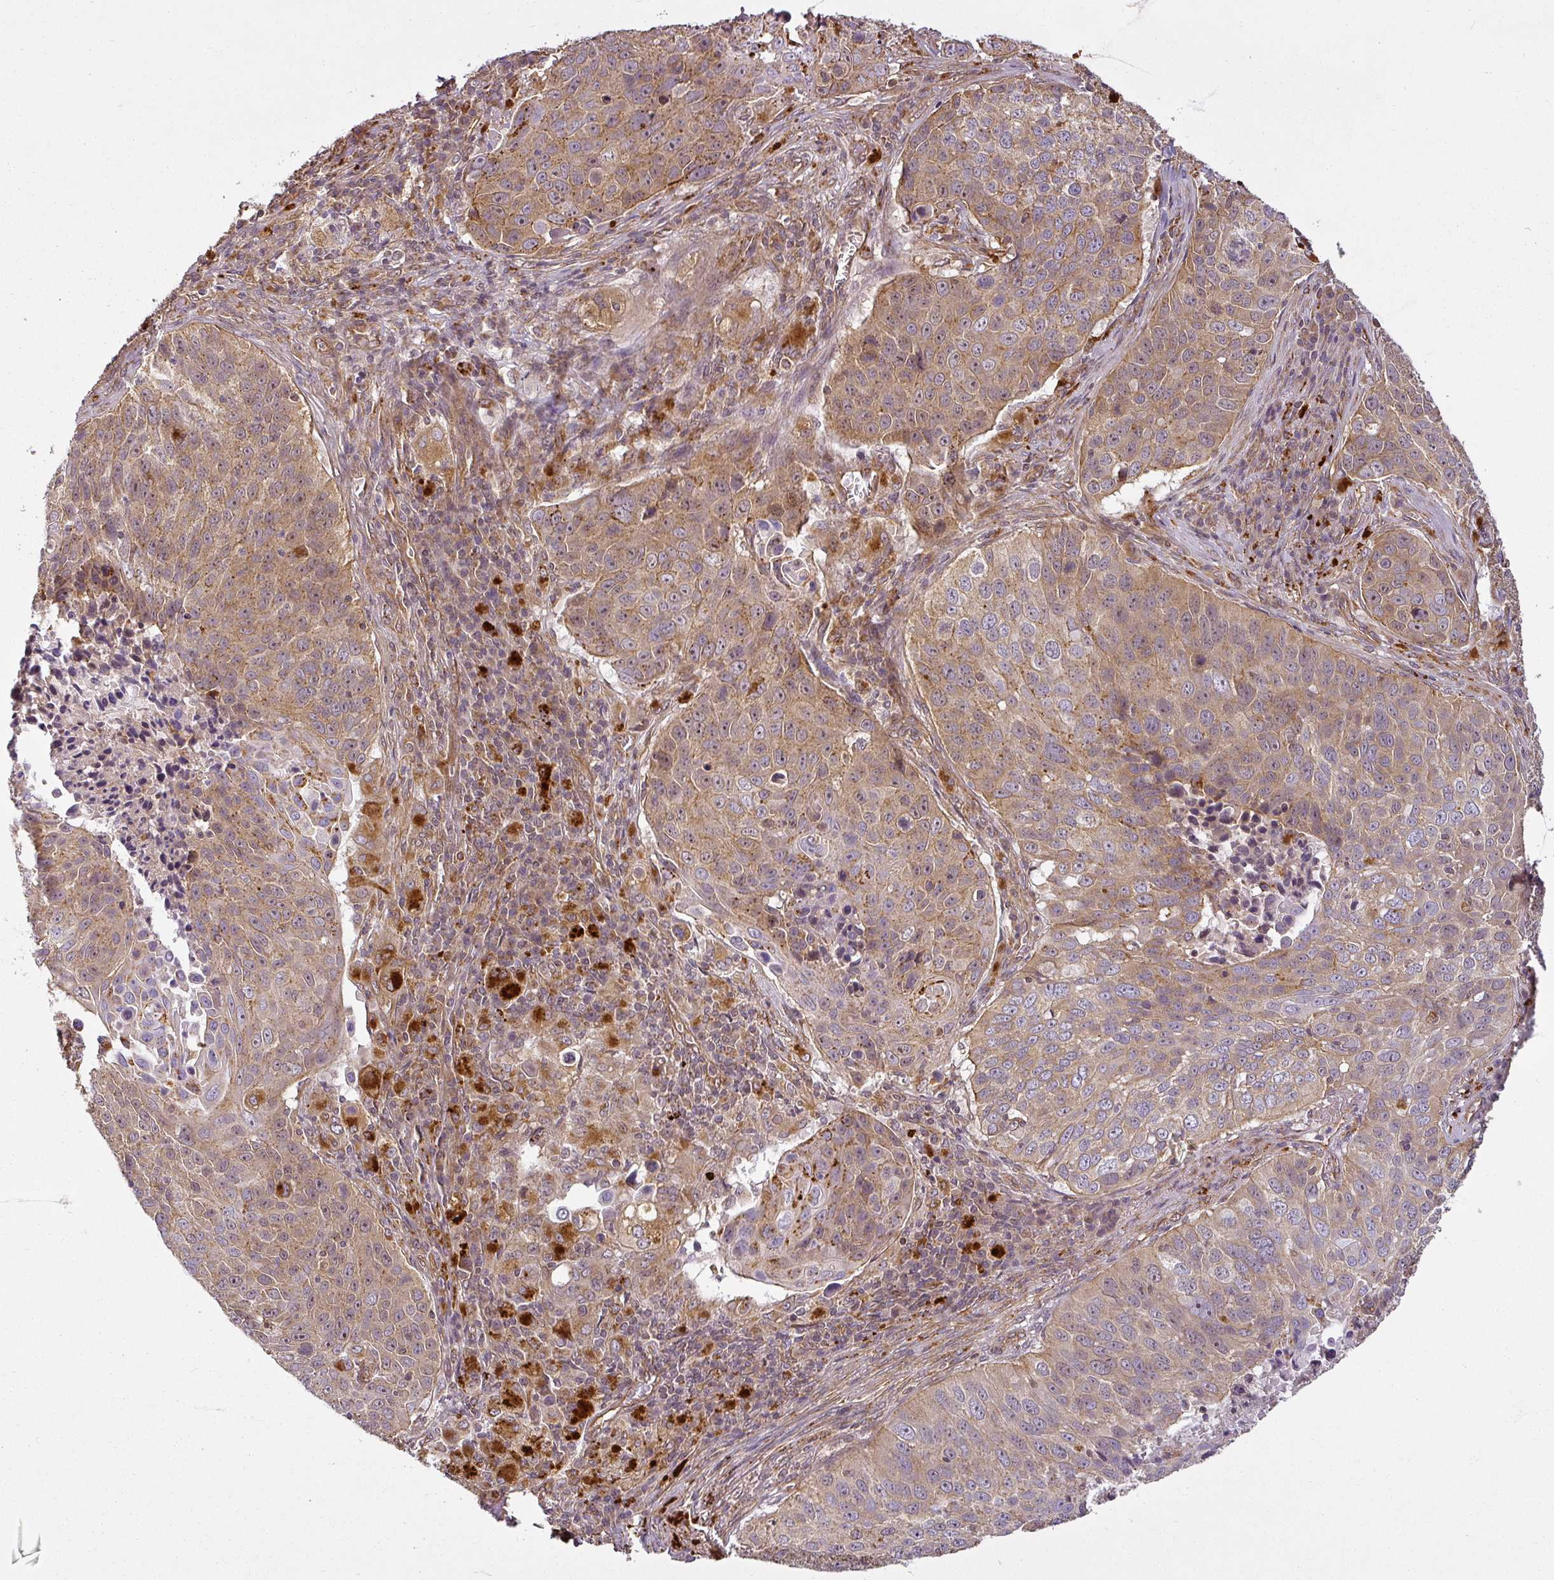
{"staining": {"intensity": "moderate", "quantity": "25%-75%", "location": "cytoplasmic/membranous,nuclear"}, "tissue": "lung cancer", "cell_type": "Tumor cells", "image_type": "cancer", "snomed": [{"axis": "morphology", "description": "Squamous cell carcinoma, NOS"}, {"axis": "topography", "description": "Lung"}], "caption": "Tumor cells demonstrate medium levels of moderate cytoplasmic/membranous and nuclear staining in about 25%-75% of cells in human lung squamous cell carcinoma.", "gene": "DIMT1", "patient": {"sex": "male", "age": 78}}